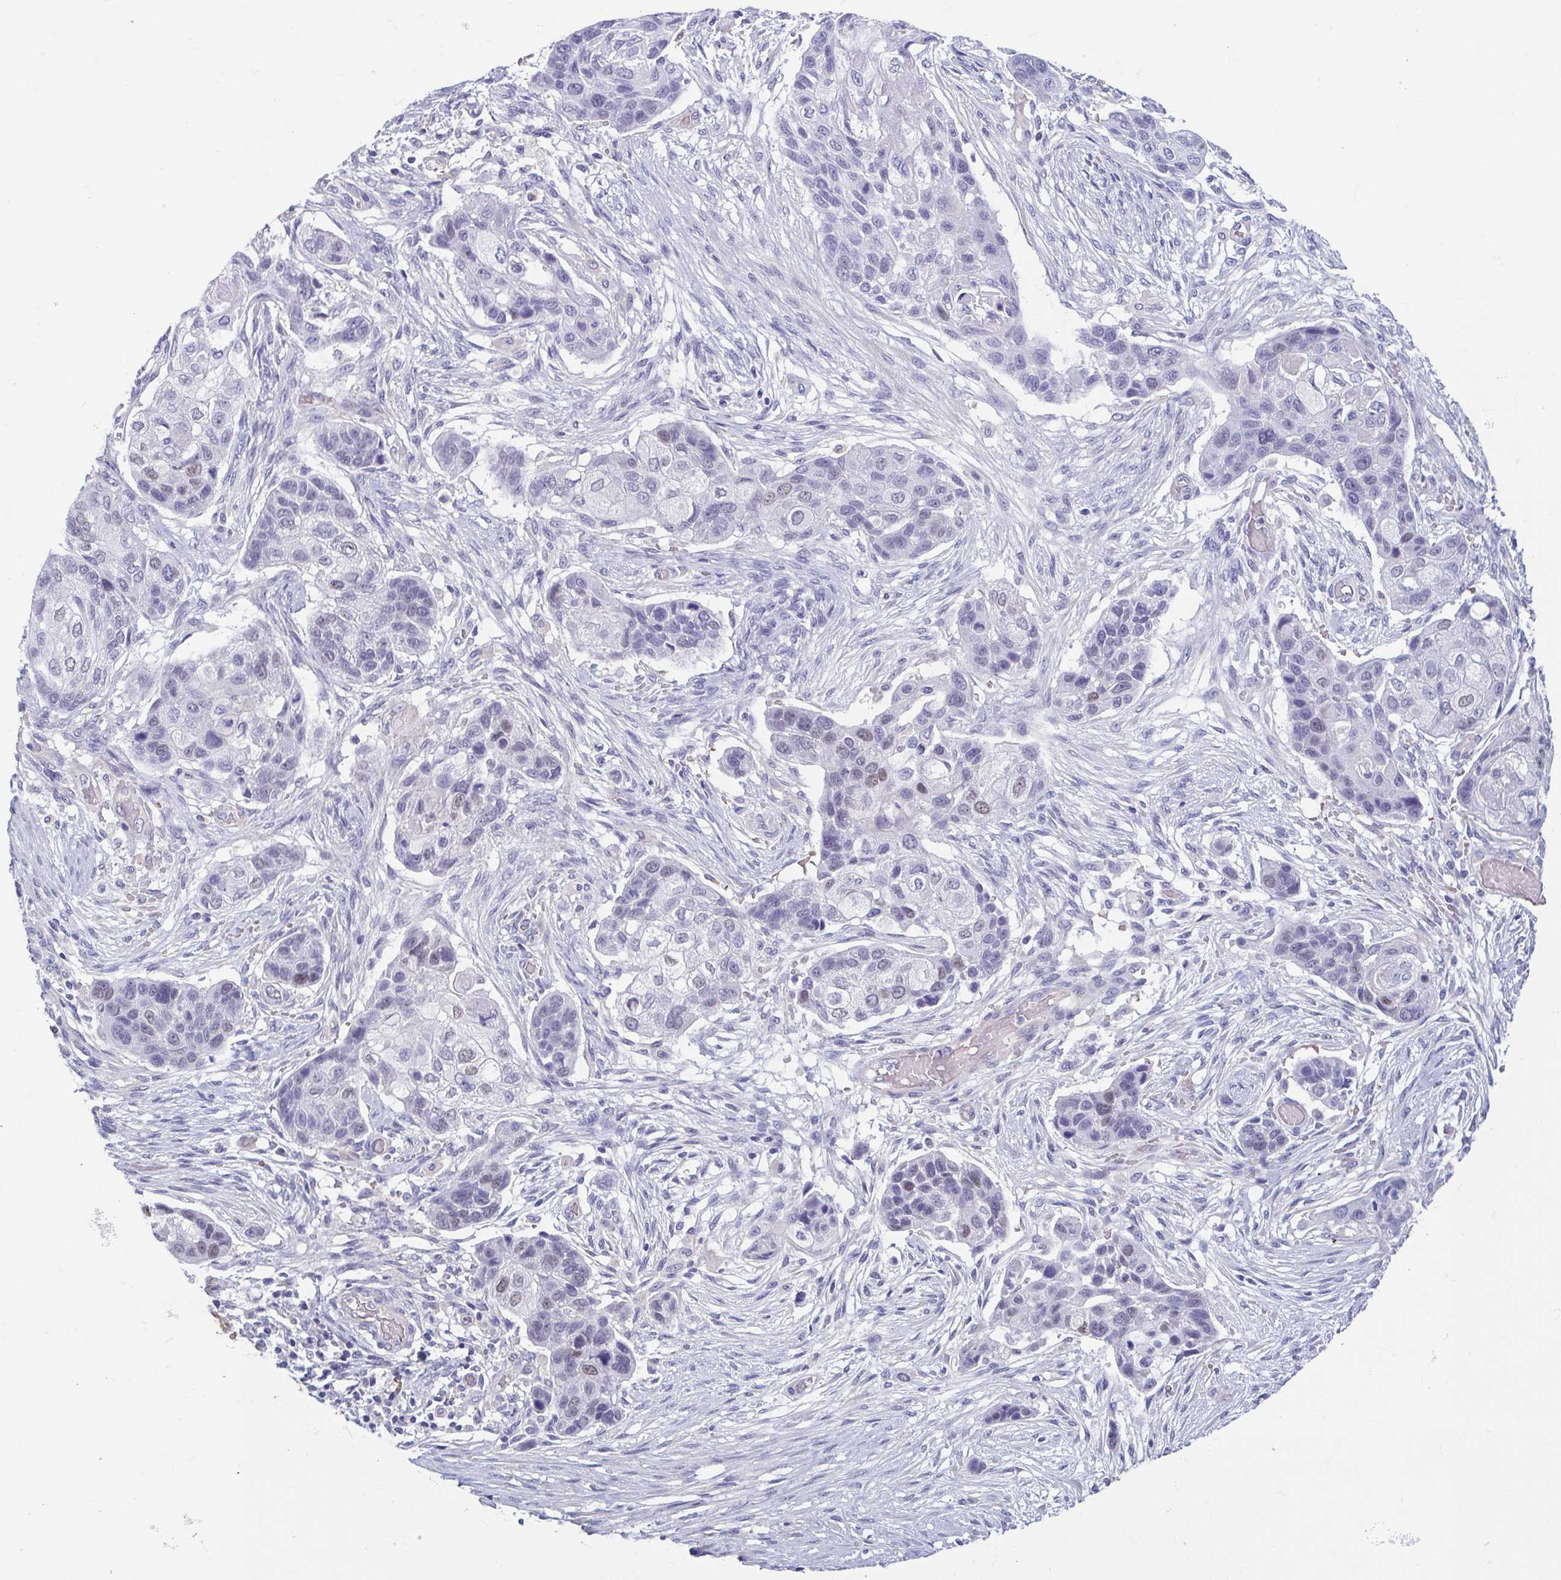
{"staining": {"intensity": "weak", "quantity": "<25%", "location": "nuclear"}, "tissue": "lung cancer", "cell_type": "Tumor cells", "image_type": "cancer", "snomed": [{"axis": "morphology", "description": "Squamous cell carcinoma, NOS"}, {"axis": "topography", "description": "Lung"}], "caption": "Immunohistochemical staining of lung cancer exhibits no significant positivity in tumor cells.", "gene": "MORC4", "patient": {"sex": "male", "age": 69}}